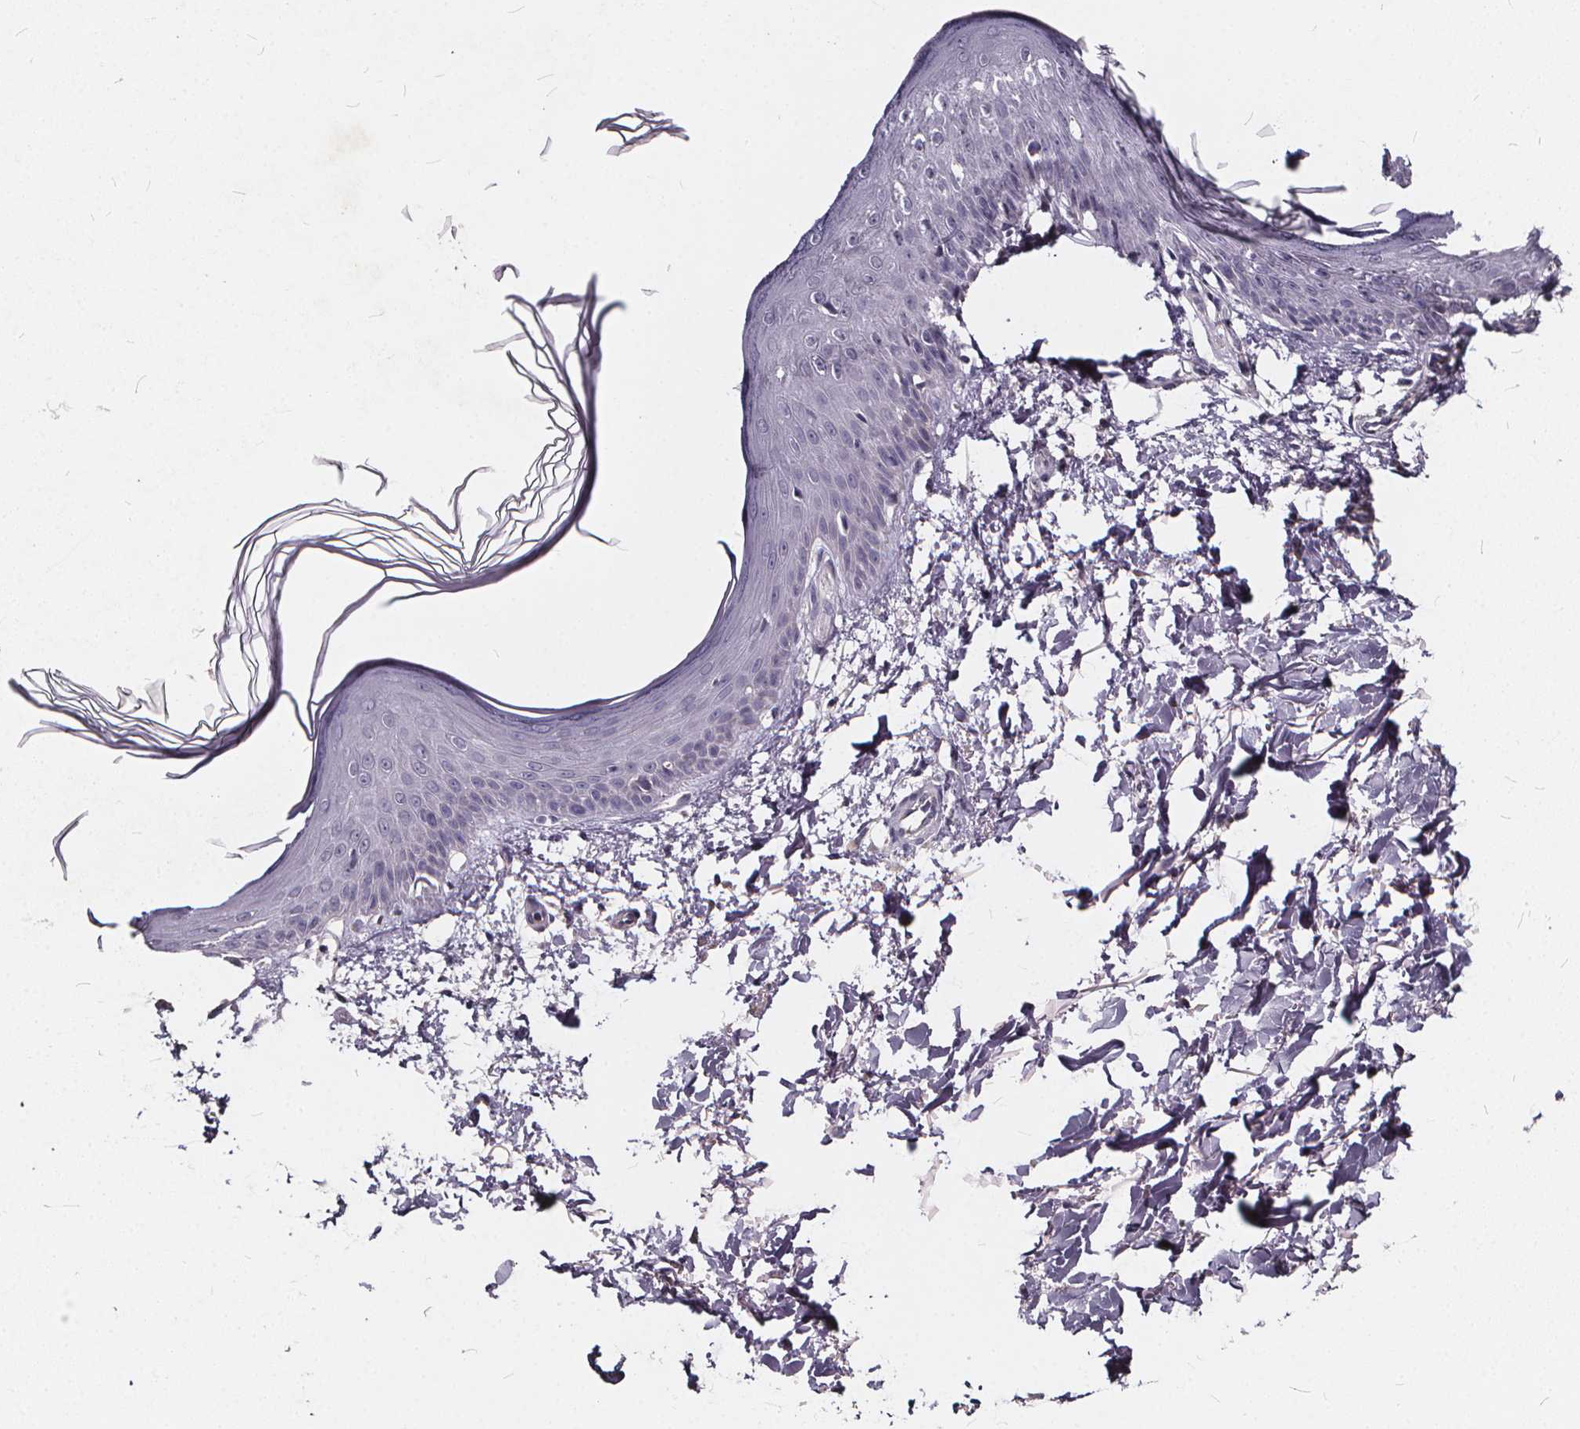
{"staining": {"intensity": "negative", "quantity": "none", "location": "none"}, "tissue": "skin", "cell_type": "Fibroblasts", "image_type": "normal", "snomed": [{"axis": "morphology", "description": "Normal tissue, NOS"}, {"axis": "topography", "description": "Skin"}], "caption": "This micrograph is of unremarkable skin stained with immunohistochemistry (IHC) to label a protein in brown with the nuclei are counter-stained blue. There is no expression in fibroblasts.", "gene": "TSPAN14", "patient": {"sex": "female", "age": 62}}